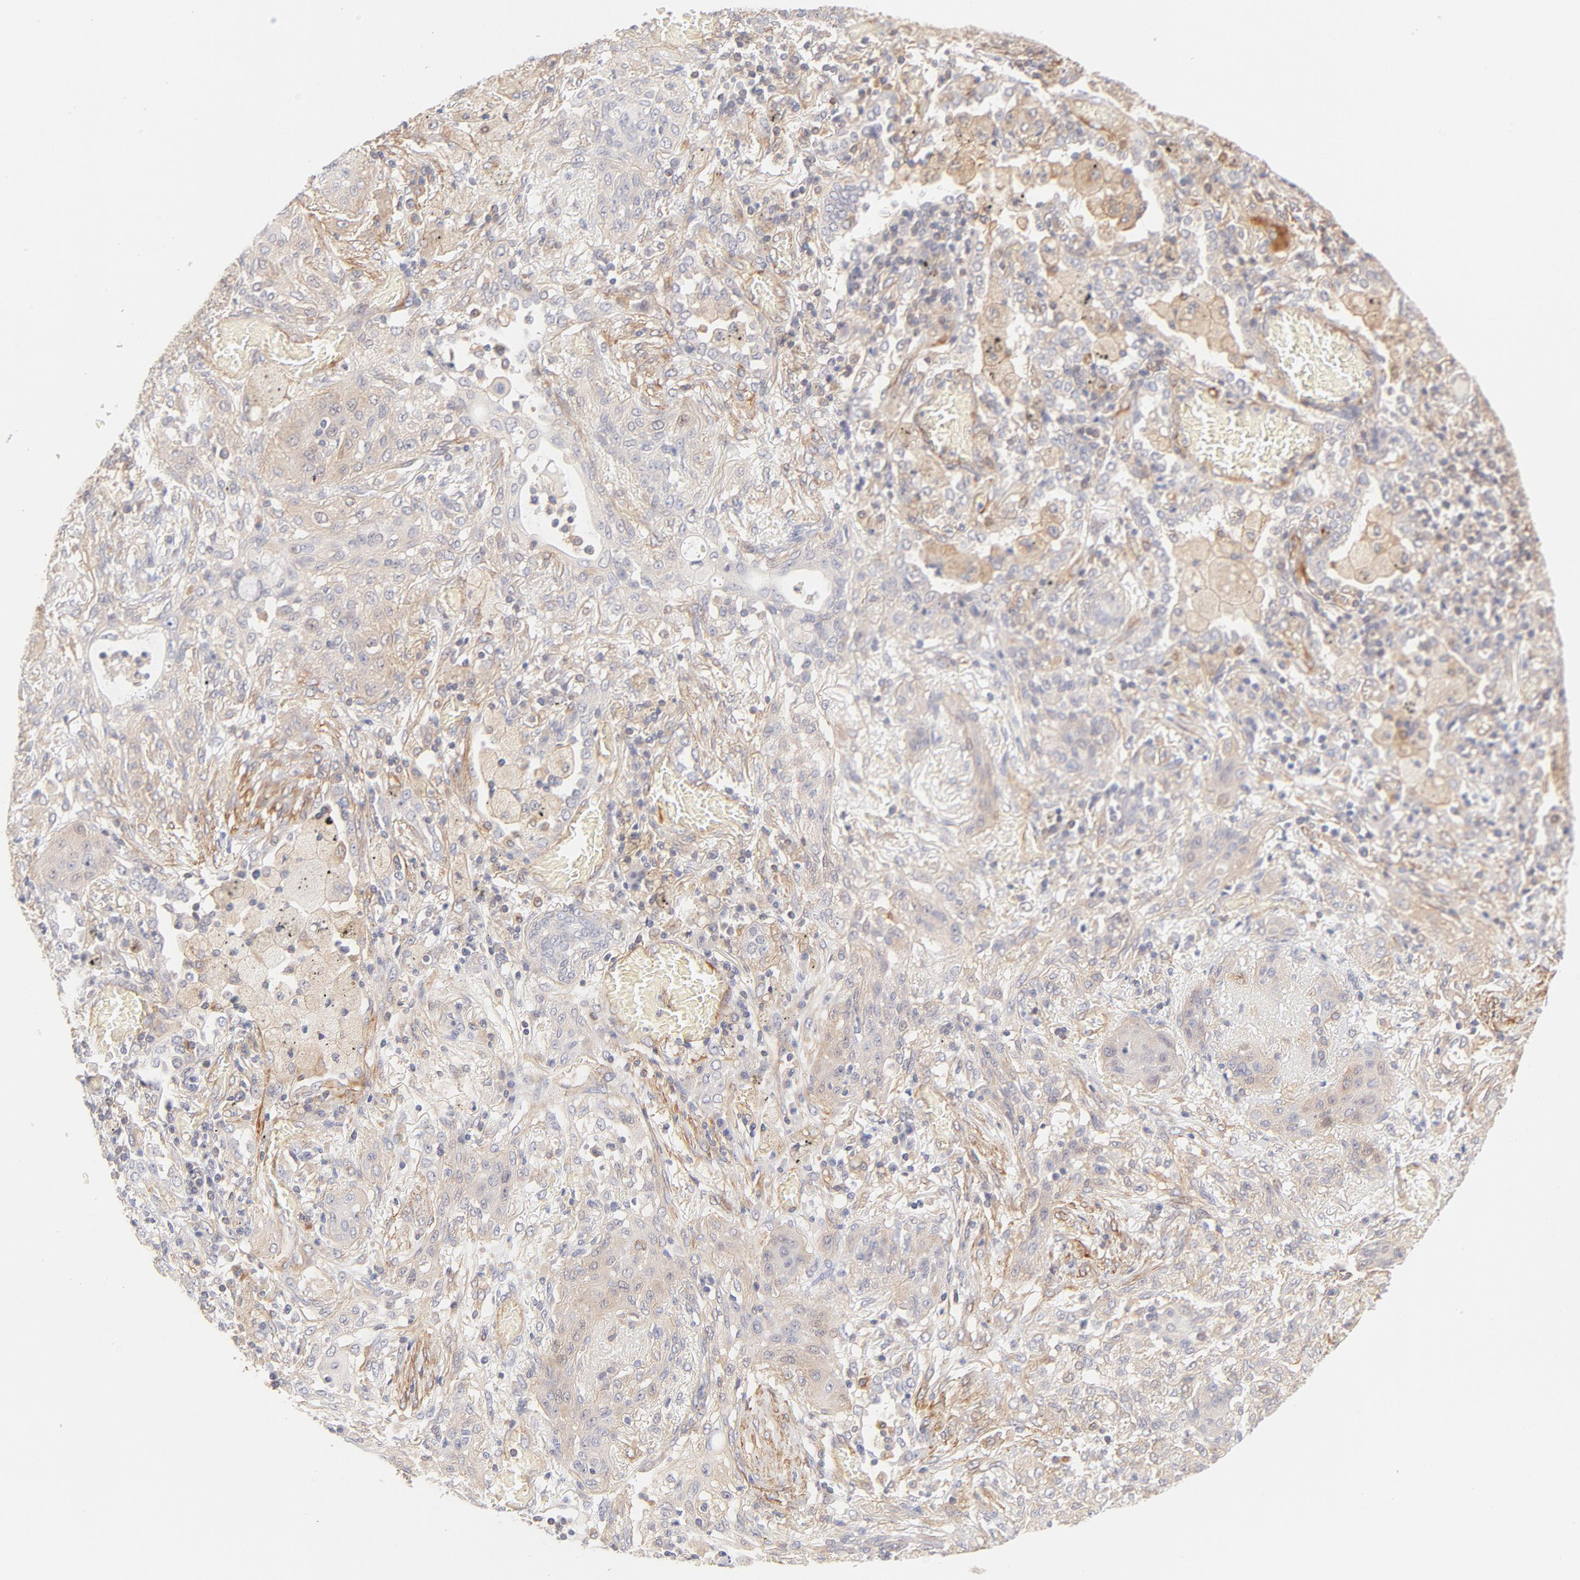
{"staining": {"intensity": "weak", "quantity": ">75%", "location": "cytoplasmic/membranous"}, "tissue": "lung cancer", "cell_type": "Tumor cells", "image_type": "cancer", "snomed": [{"axis": "morphology", "description": "Squamous cell carcinoma, NOS"}, {"axis": "topography", "description": "Lung"}], "caption": "This is an image of IHC staining of squamous cell carcinoma (lung), which shows weak staining in the cytoplasmic/membranous of tumor cells.", "gene": "LDLRAP1", "patient": {"sex": "female", "age": 47}}